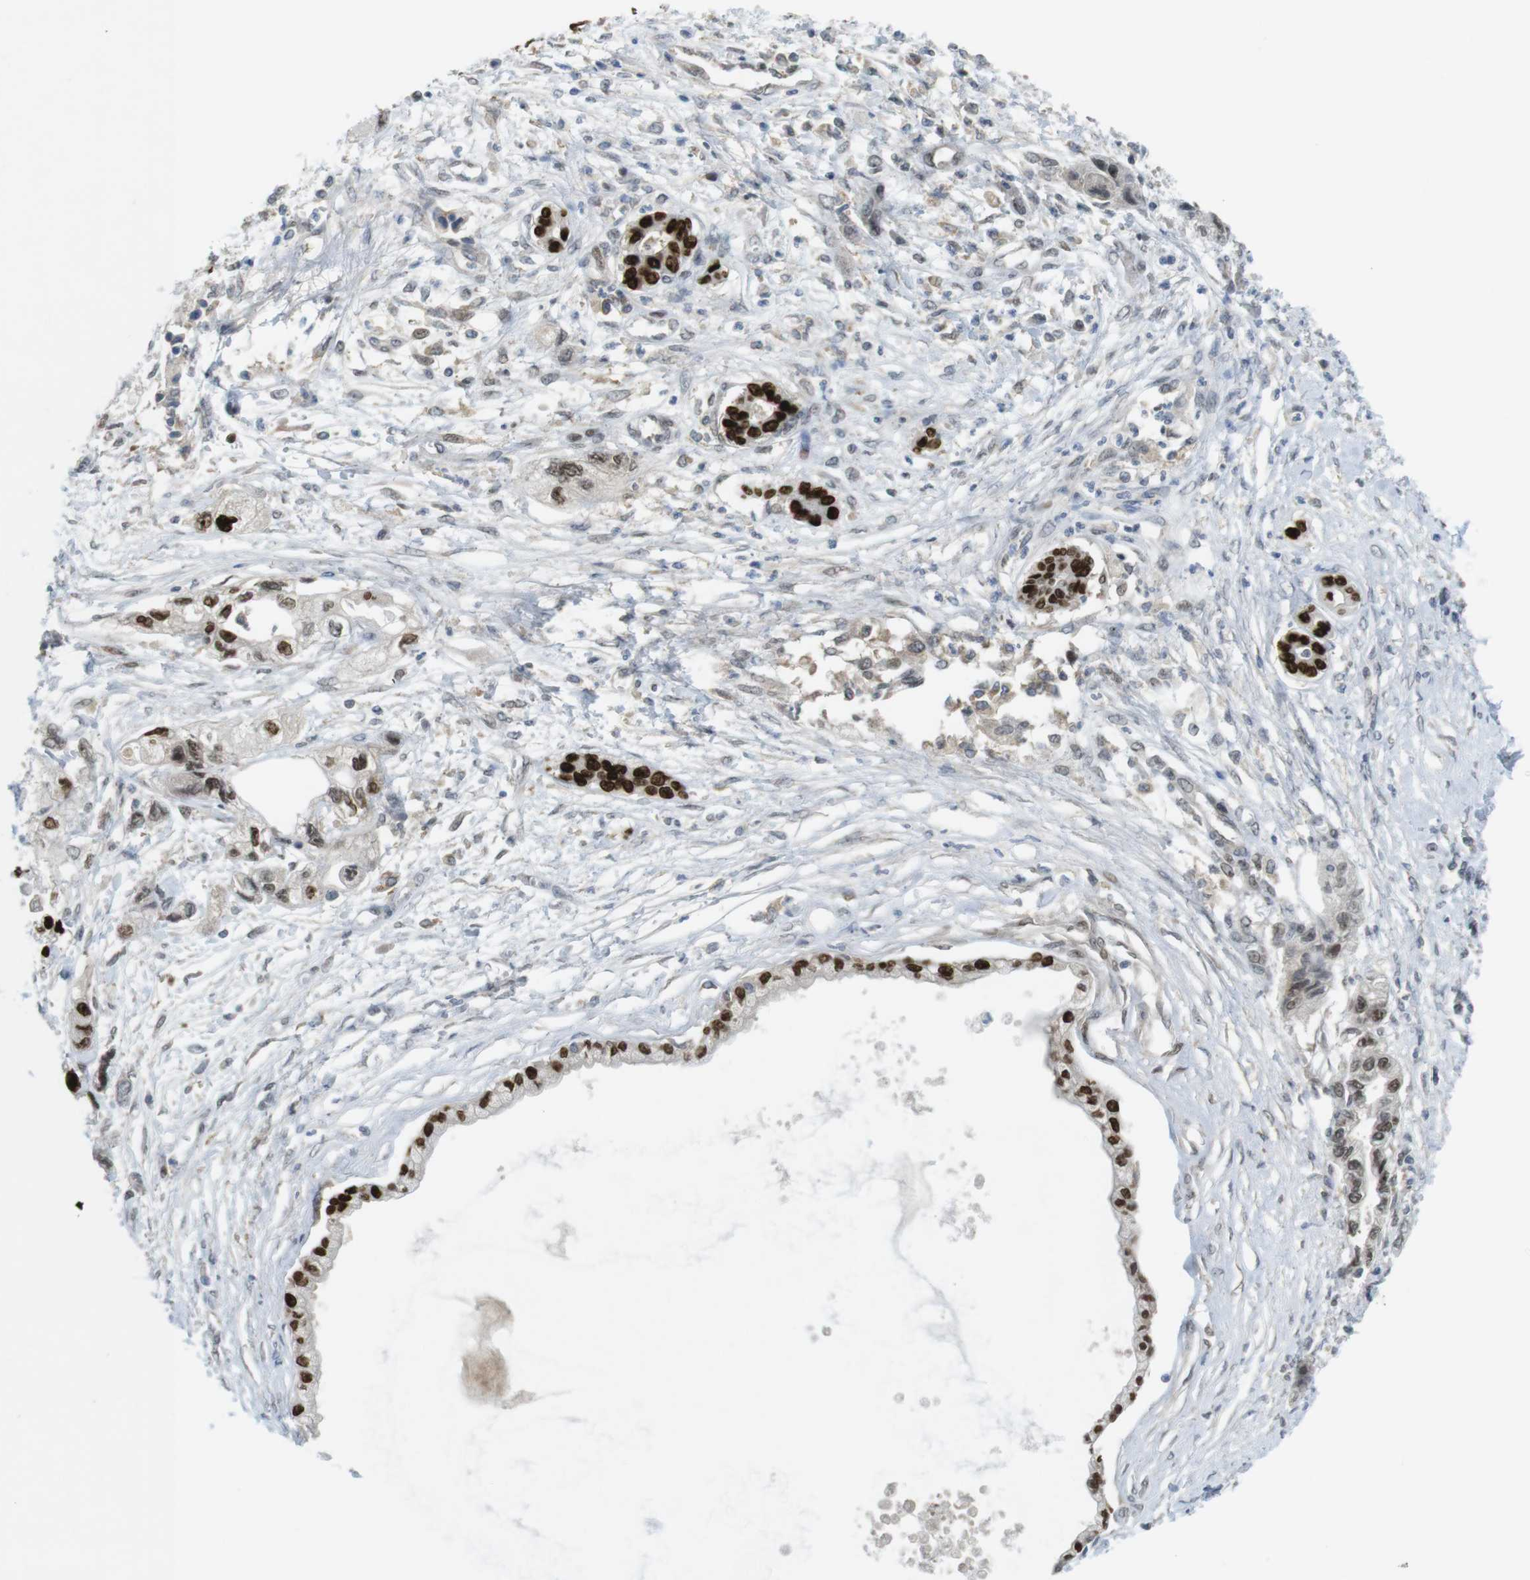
{"staining": {"intensity": "strong", "quantity": ">75%", "location": "nuclear"}, "tissue": "pancreatic cancer", "cell_type": "Tumor cells", "image_type": "cancer", "snomed": [{"axis": "morphology", "description": "Adenocarcinoma, NOS"}, {"axis": "topography", "description": "Pancreas"}], "caption": "Tumor cells exhibit high levels of strong nuclear staining in about >75% of cells in human pancreatic cancer.", "gene": "RCC1", "patient": {"sex": "male", "age": 56}}